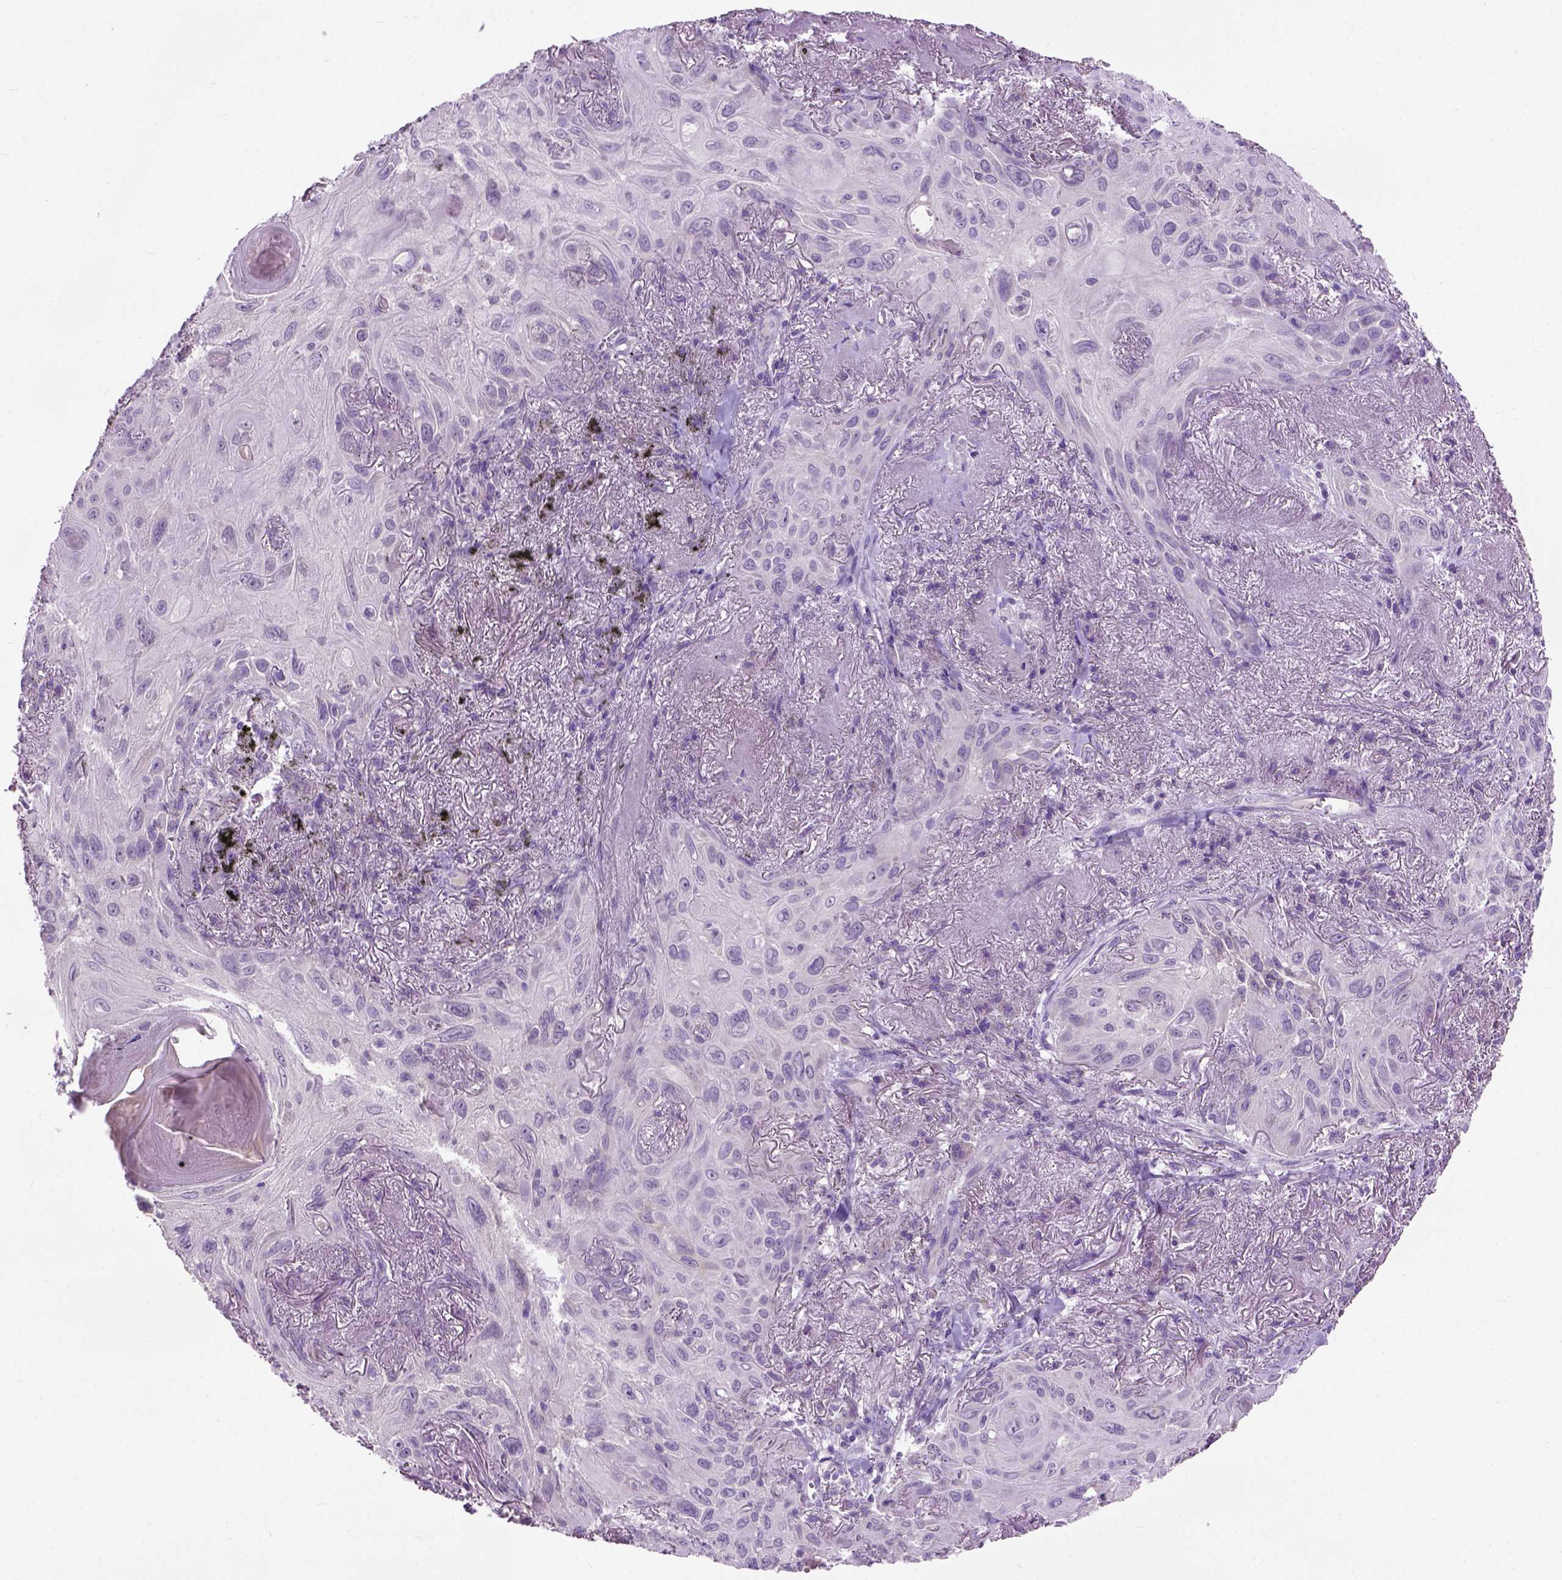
{"staining": {"intensity": "negative", "quantity": "none", "location": "none"}, "tissue": "lung cancer", "cell_type": "Tumor cells", "image_type": "cancer", "snomed": [{"axis": "morphology", "description": "Squamous cell carcinoma, NOS"}, {"axis": "topography", "description": "Lung"}], "caption": "Protein analysis of lung cancer reveals no significant expression in tumor cells.", "gene": "MAPT", "patient": {"sex": "male", "age": 79}}